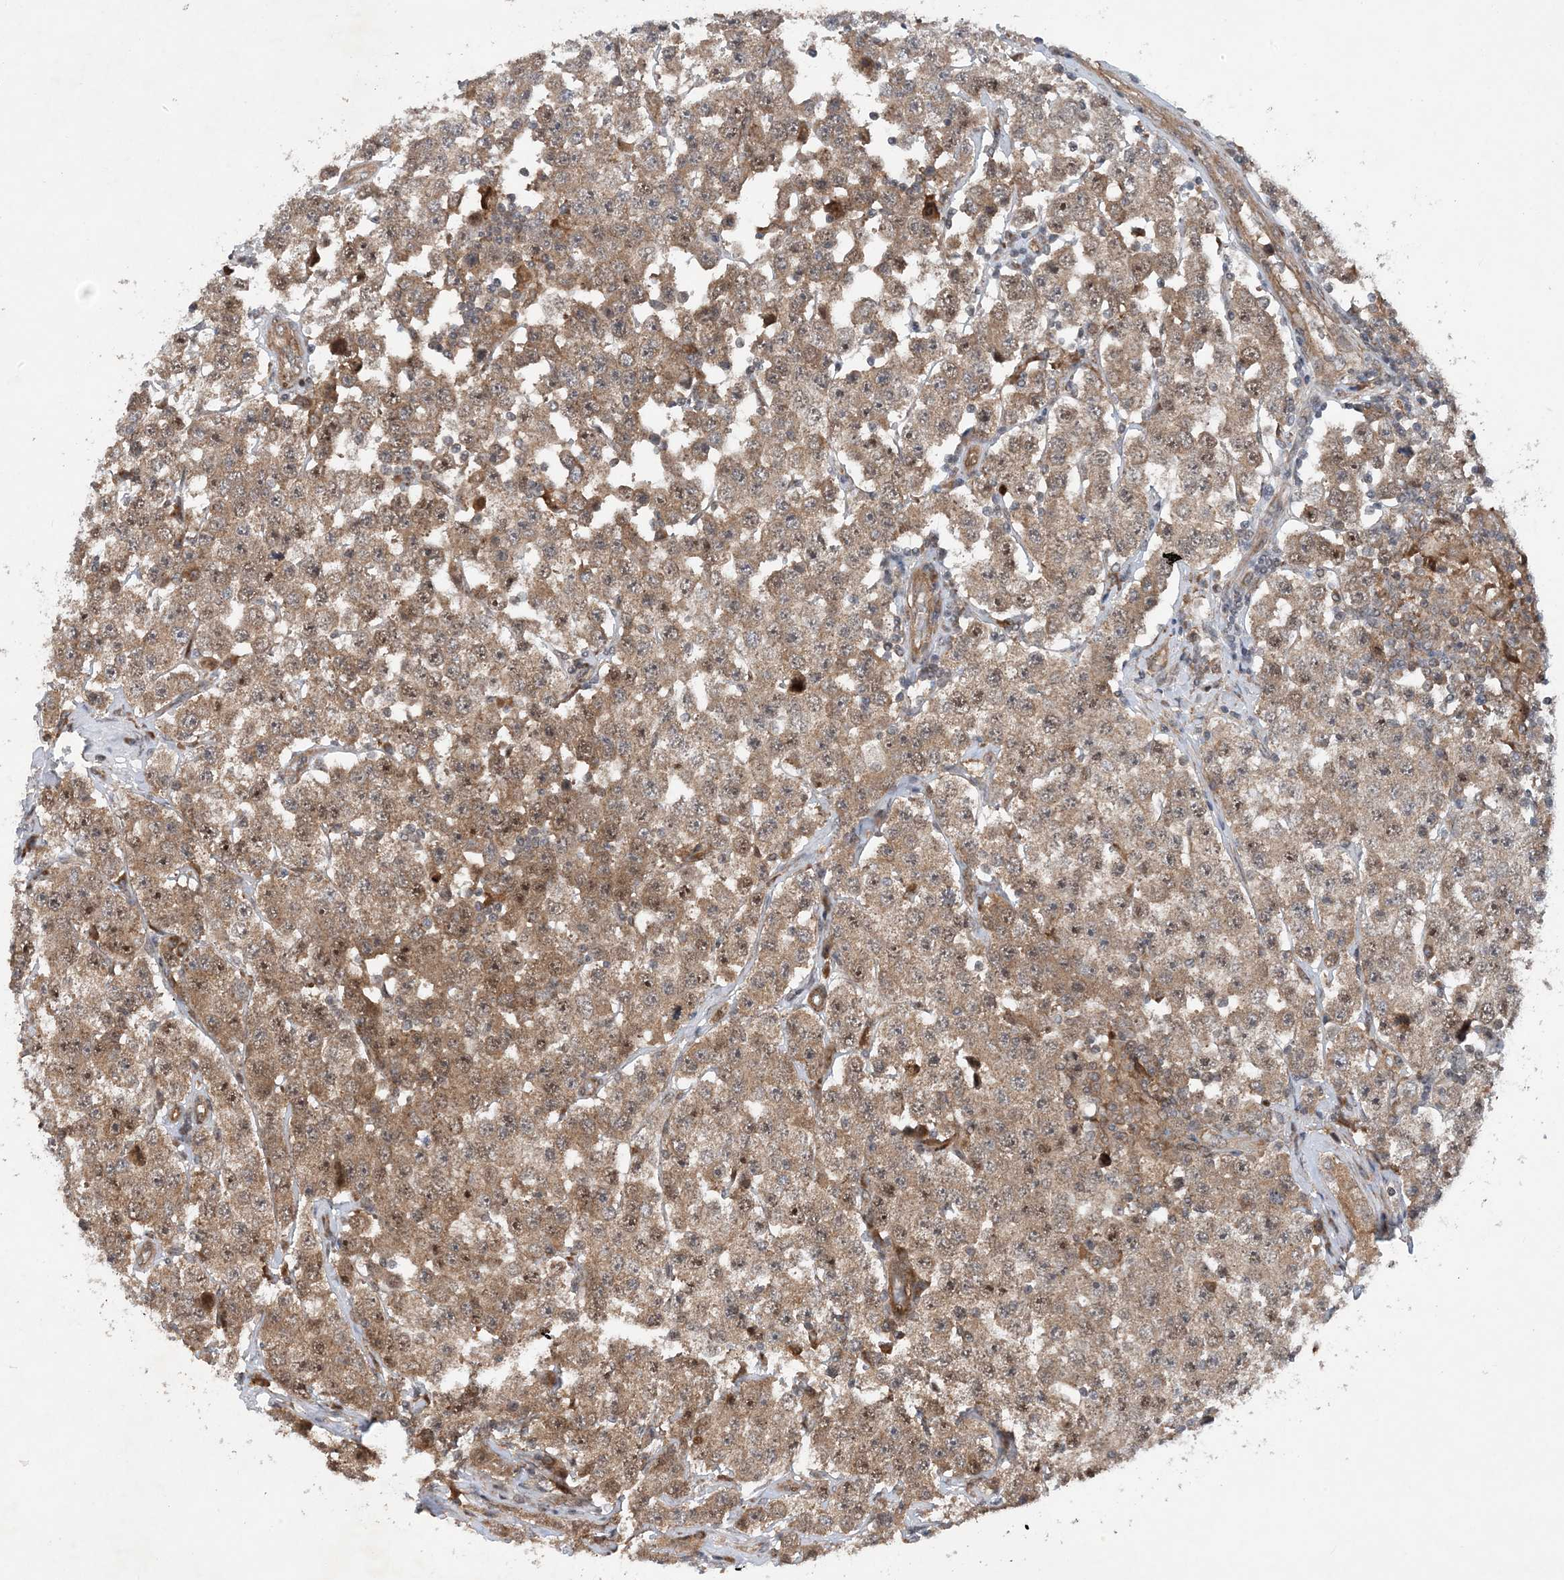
{"staining": {"intensity": "moderate", "quantity": ">75%", "location": "cytoplasmic/membranous,nuclear"}, "tissue": "testis cancer", "cell_type": "Tumor cells", "image_type": "cancer", "snomed": [{"axis": "morphology", "description": "Seminoma, NOS"}, {"axis": "topography", "description": "Testis"}], "caption": "Moderate cytoplasmic/membranous and nuclear positivity is seen in approximately >75% of tumor cells in testis cancer. (Brightfield microscopy of DAB IHC at high magnification).", "gene": "HEMK1", "patient": {"sex": "male", "age": 28}}